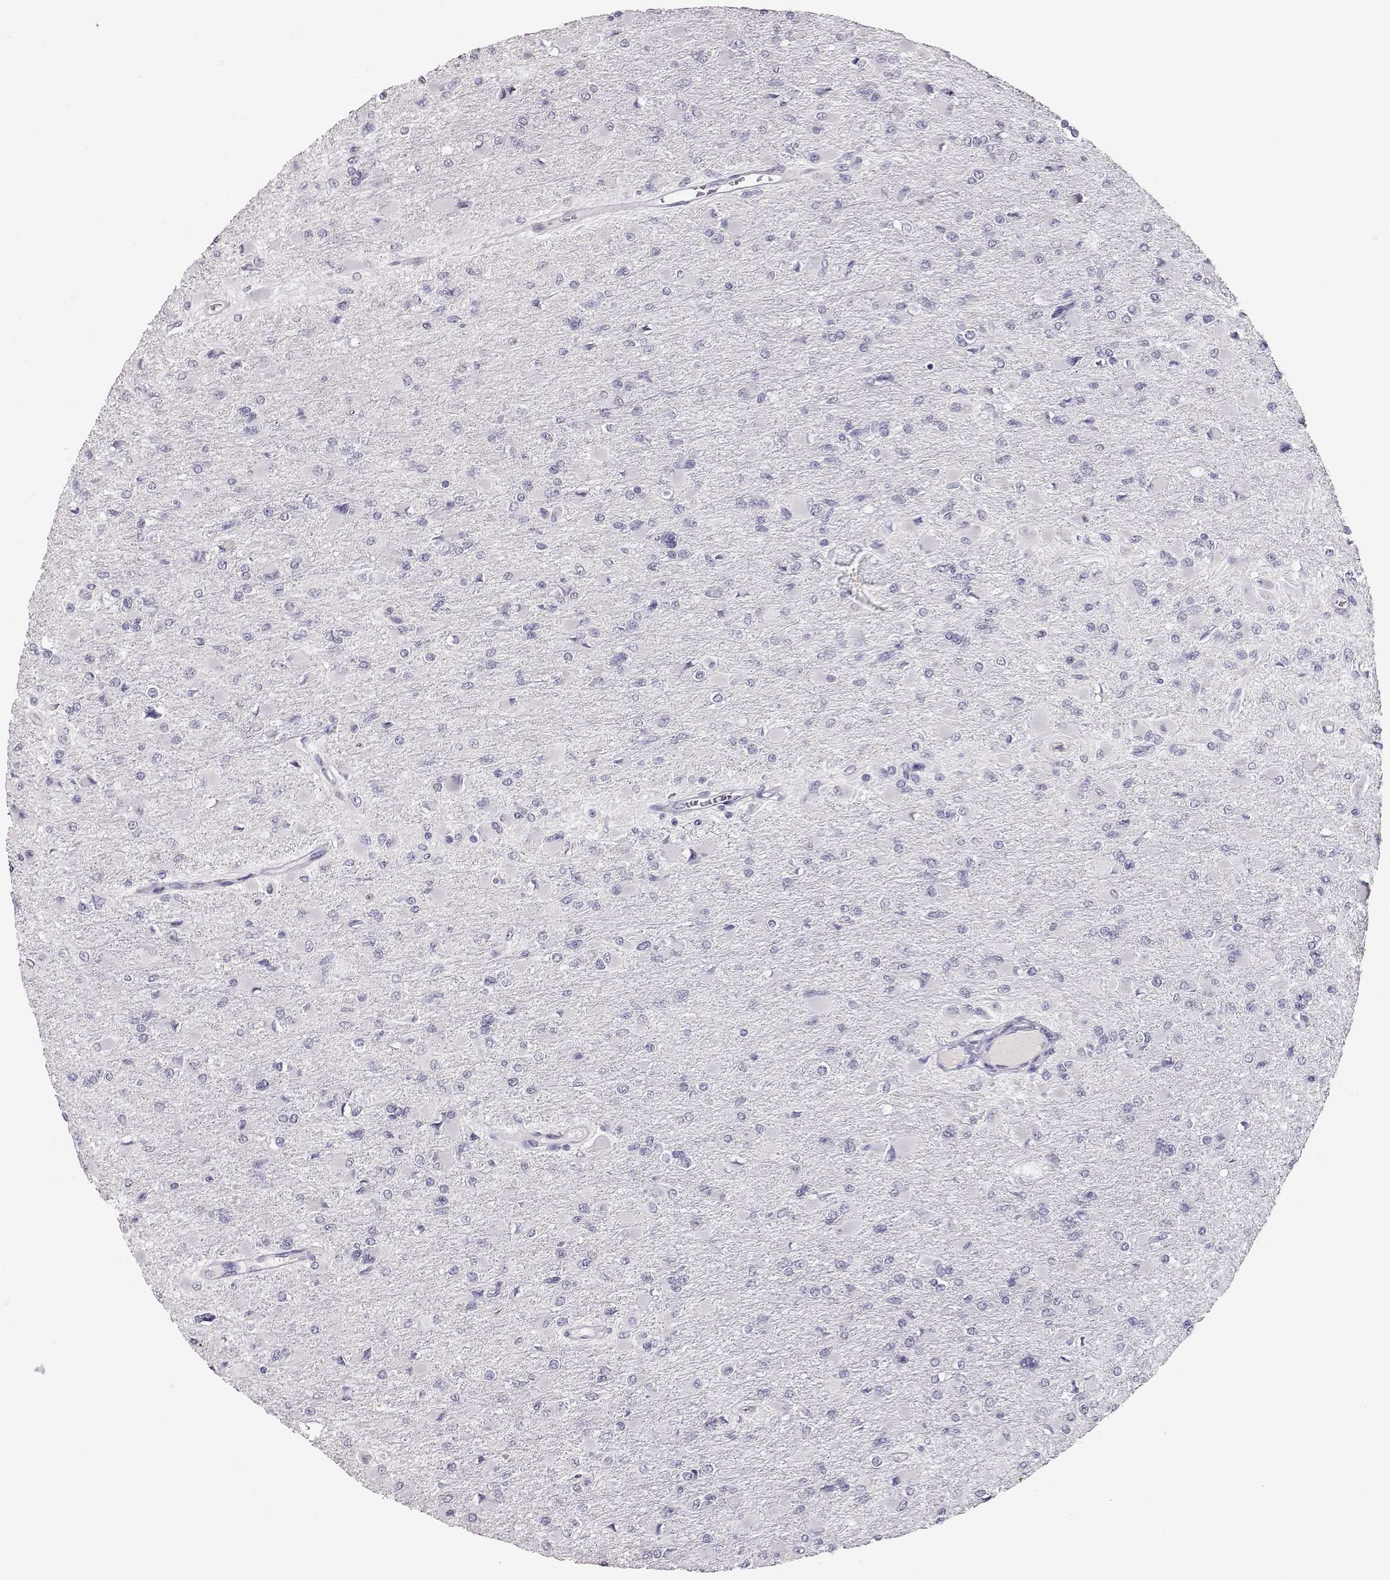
{"staining": {"intensity": "negative", "quantity": "none", "location": "none"}, "tissue": "glioma", "cell_type": "Tumor cells", "image_type": "cancer", "snomed": [{"axis": "morphology", "description": "Glioma, malignant, High grade"}, {"axis": "topography", "description": "Cerebral cortex"}], "caption": "Tumor cells are negative for protein expression in human glioma.", "gene": "MAGEC1", "patient": {"sex": "female", "age": 36}}